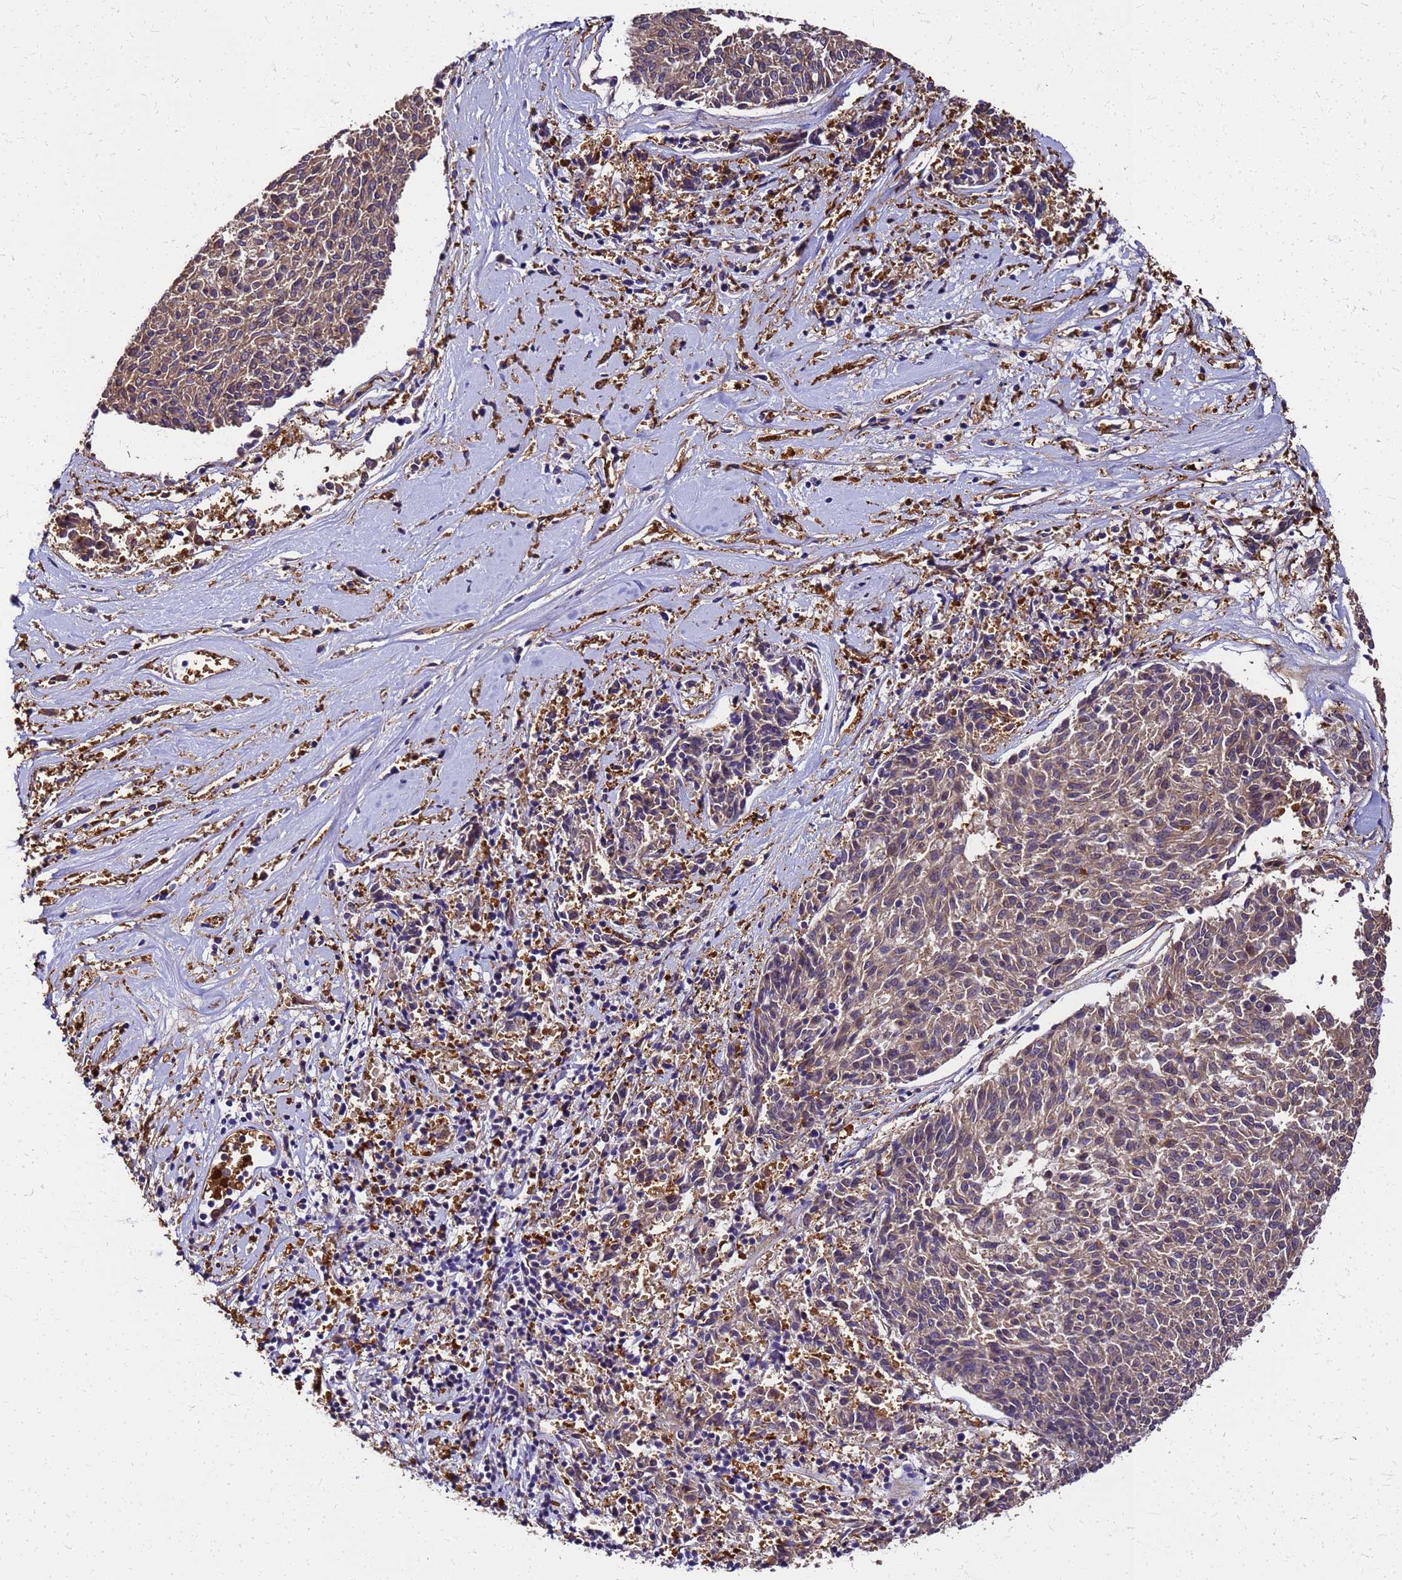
{"staining": {"intensity": "moderate", "quantity": "25%-75%", "location": "cytoplasmic/membranous"}, "tissue": "melanoma", "cell_type": "Tumor cells", "image_type": "cancer", "snomed": [{"axis": "morphology", "description": "Malignant melanoma, NOS"}, {"axis": "topography", "description": "Skin"}], "caption": "This micrograph demonstrates immunohistochemistry (IHC) staining of malignant melanoma, with medium moderate cytoplasmic/membranous expression in about 25%-75% of tumor cells.", "gene": "S100A11", "patient": {"sex": "female", "age": 72}}